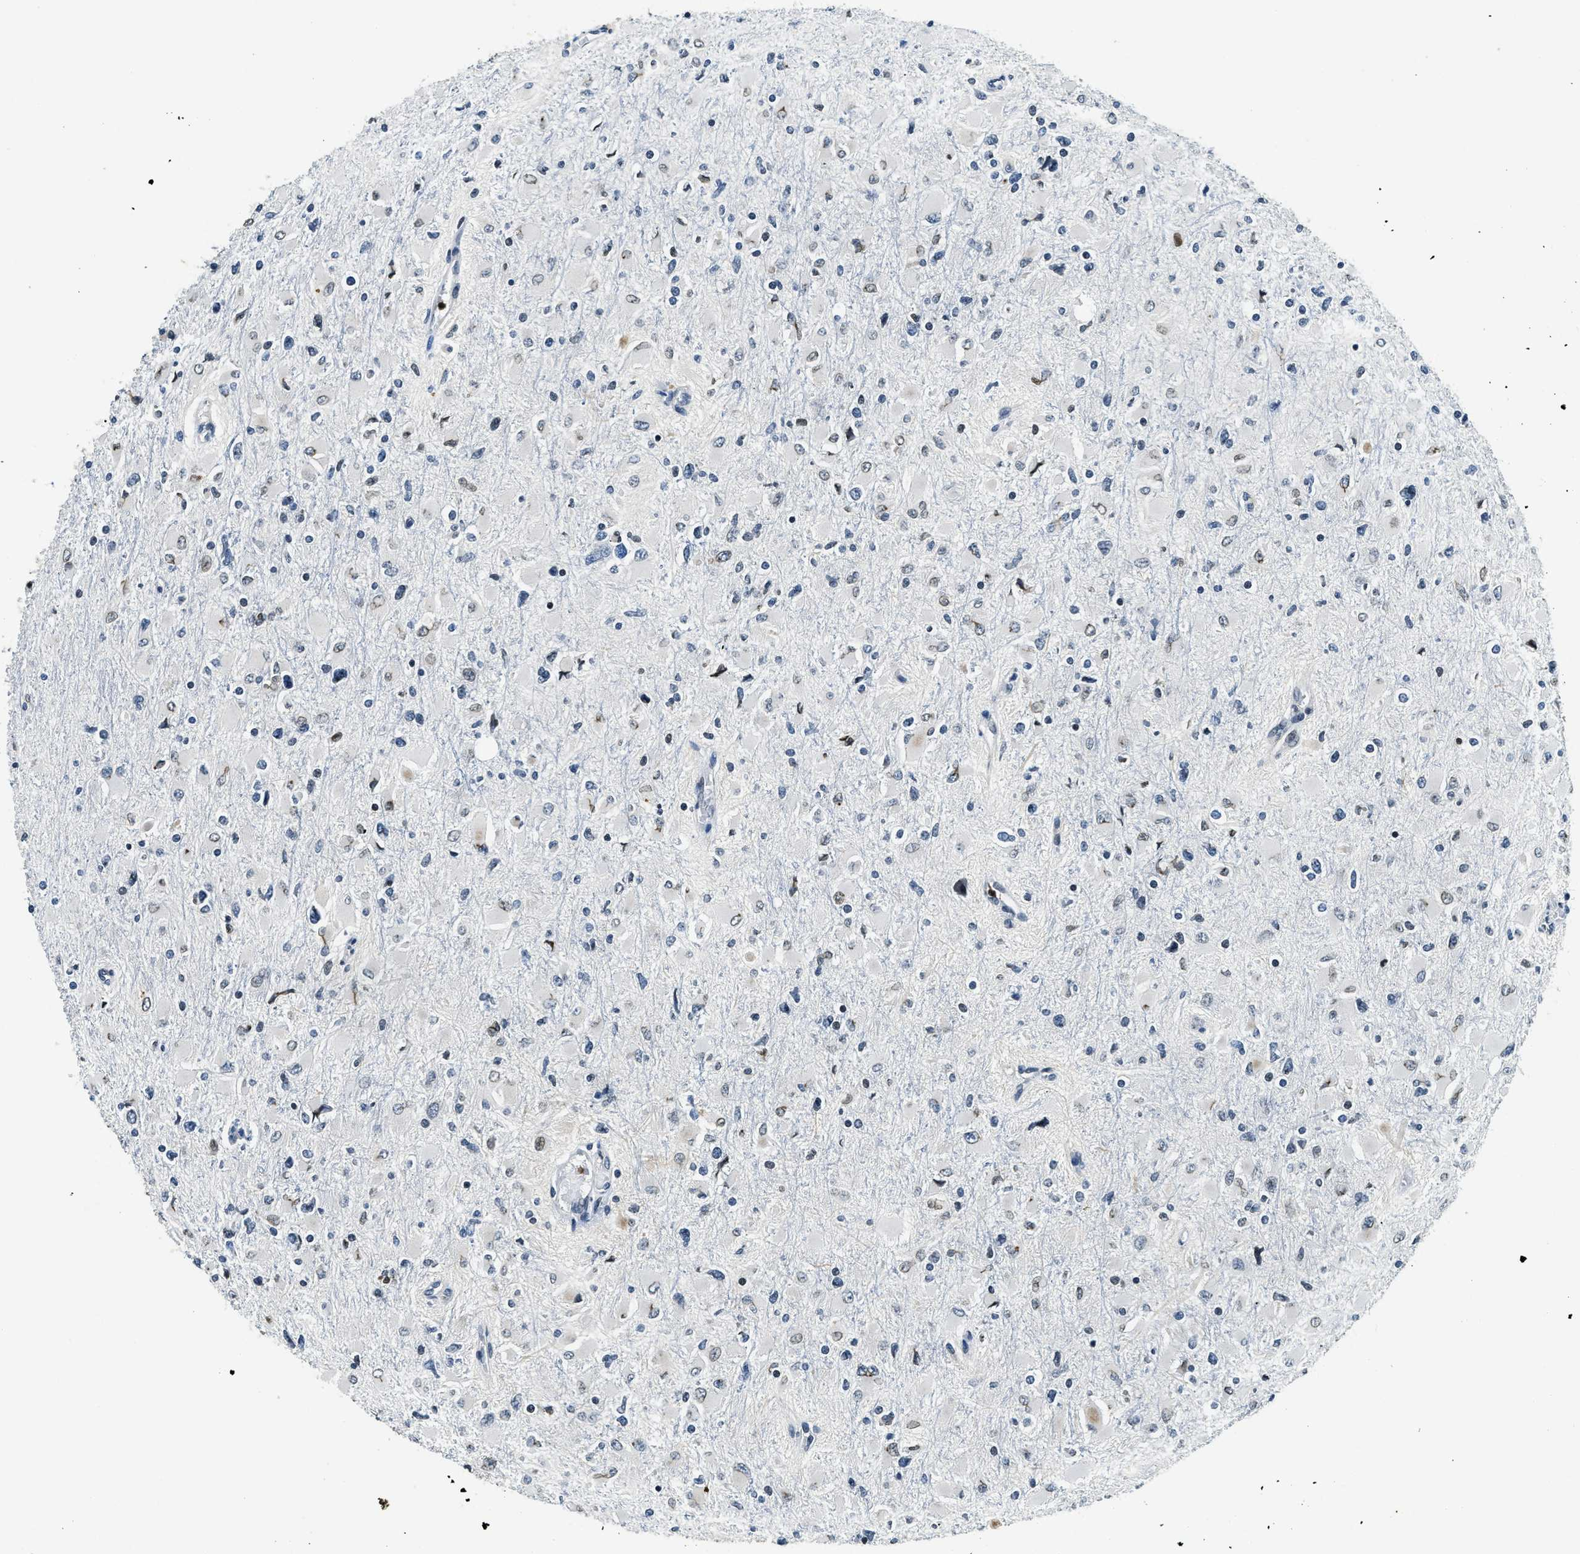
{"staining": {"intensity": "weak", "quantity": "<25%", "location": "nuclear"}, "tissue": "glioma", "cell_type": "Tumor cells", "image_type": "cancer", "snomed": [{"axis": "morphology", "description": "Glioma, malignant, High grade"}, {"axis": "topography", "description": "Cerebral cortex"}], "caption": "Immunohistochemistry of glioma reveals no expression in tumor cells. The staining is performed using DAB (3,3'-diaminobenzidine) brown chromogen with nuclei counter-stained in using hematoxylin.", "gene": "ZC3HC1", "patient": {"sex": "female", "age": 36}}